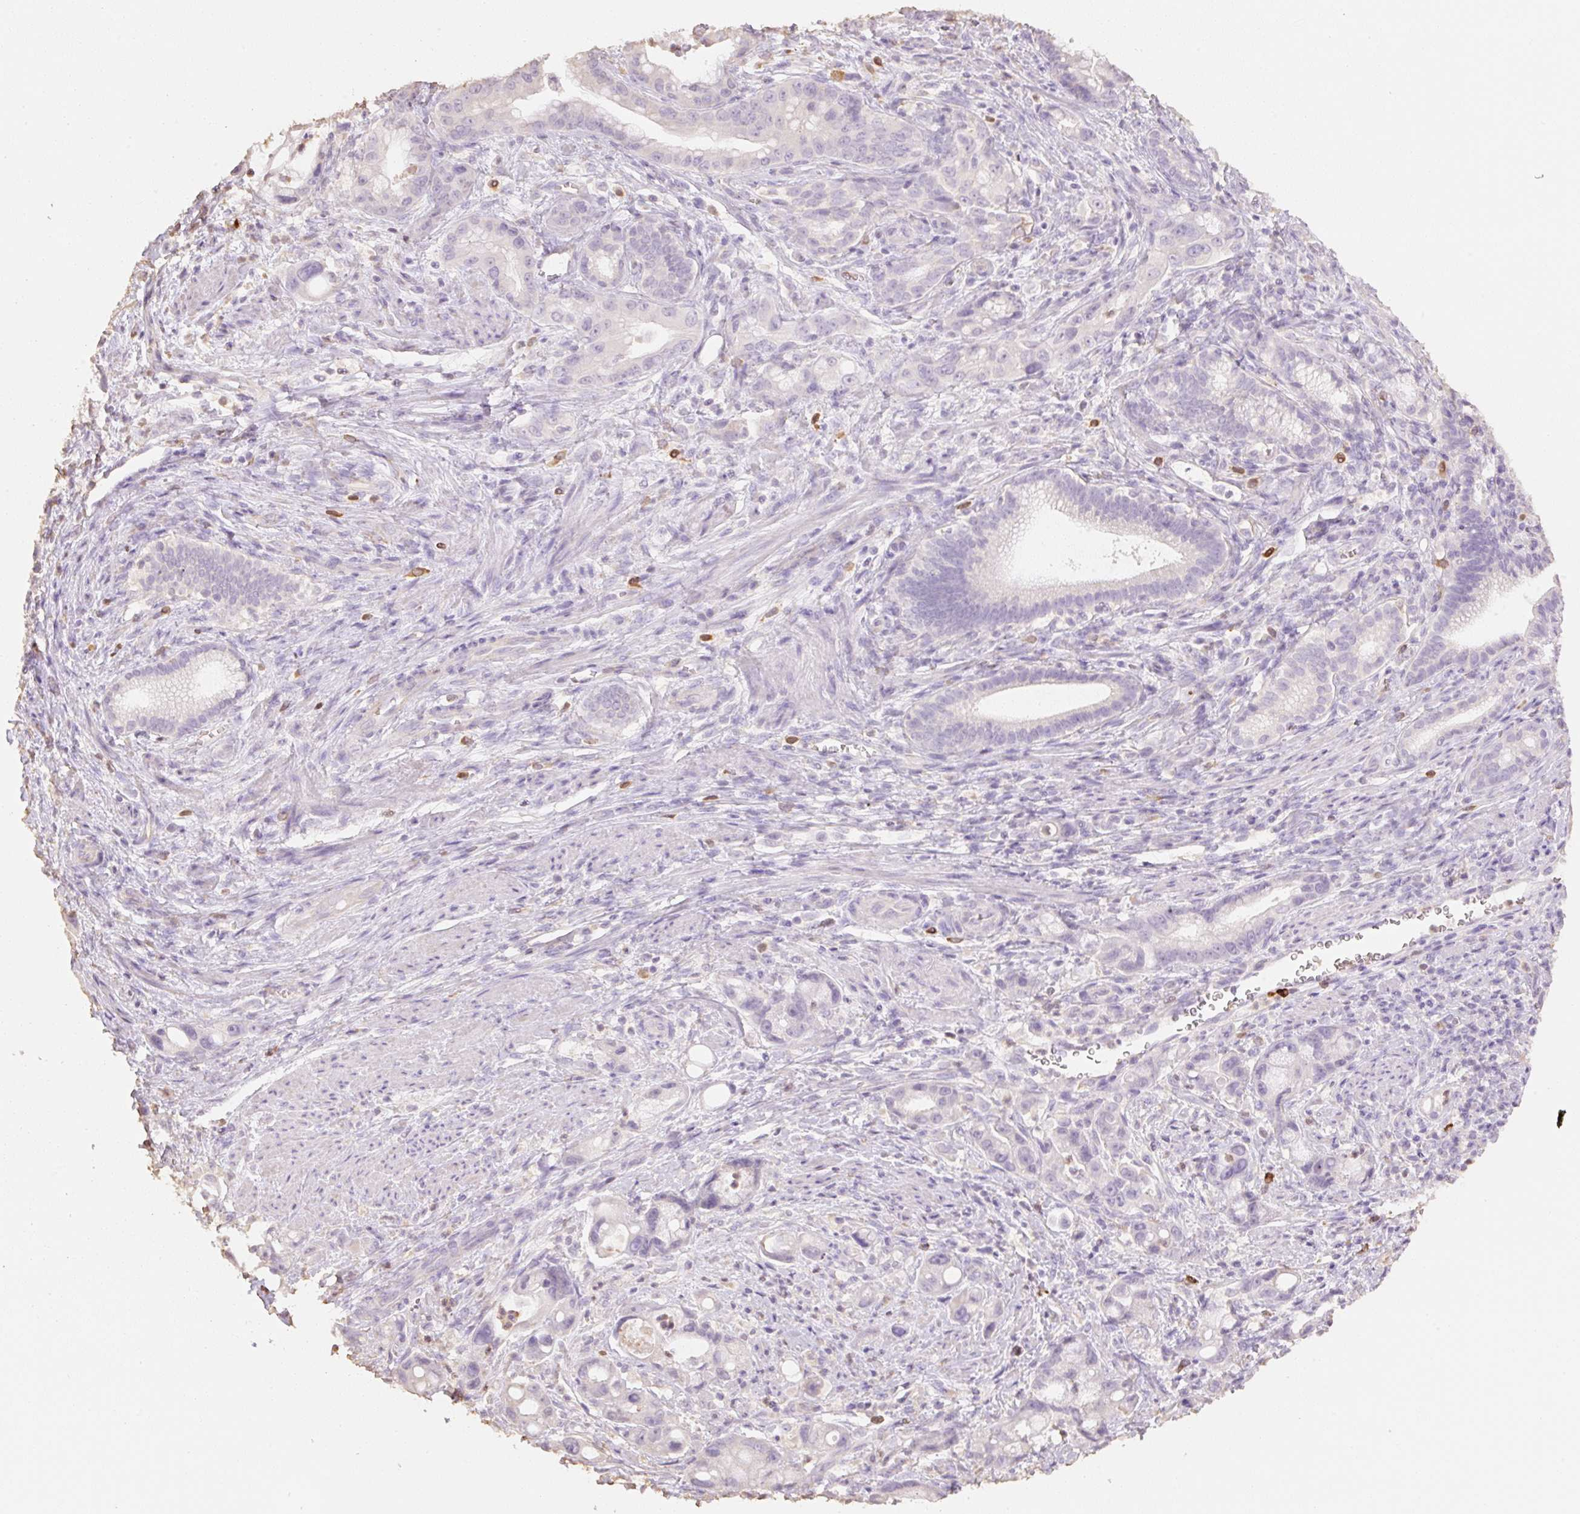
{"staining": {"intensity": "negative", "quantity": "none", "location": "none"}, "tissue": "pancreatic cancer", "cell_type": "Tumor cells", "image_type": "cancer", "snomed": [{"axis": "morphology", "description": "Adenocarcinoma, NOS"}, {"axis": "topography", "description": "Pancreas"}], "caption": "Pancreatic adenocarcinoma was stained to show a protein in brown. There is no significant expression in tumor cells.", "gene": "MBOAT7", "patient": {"sex": "male", "age": 68}}